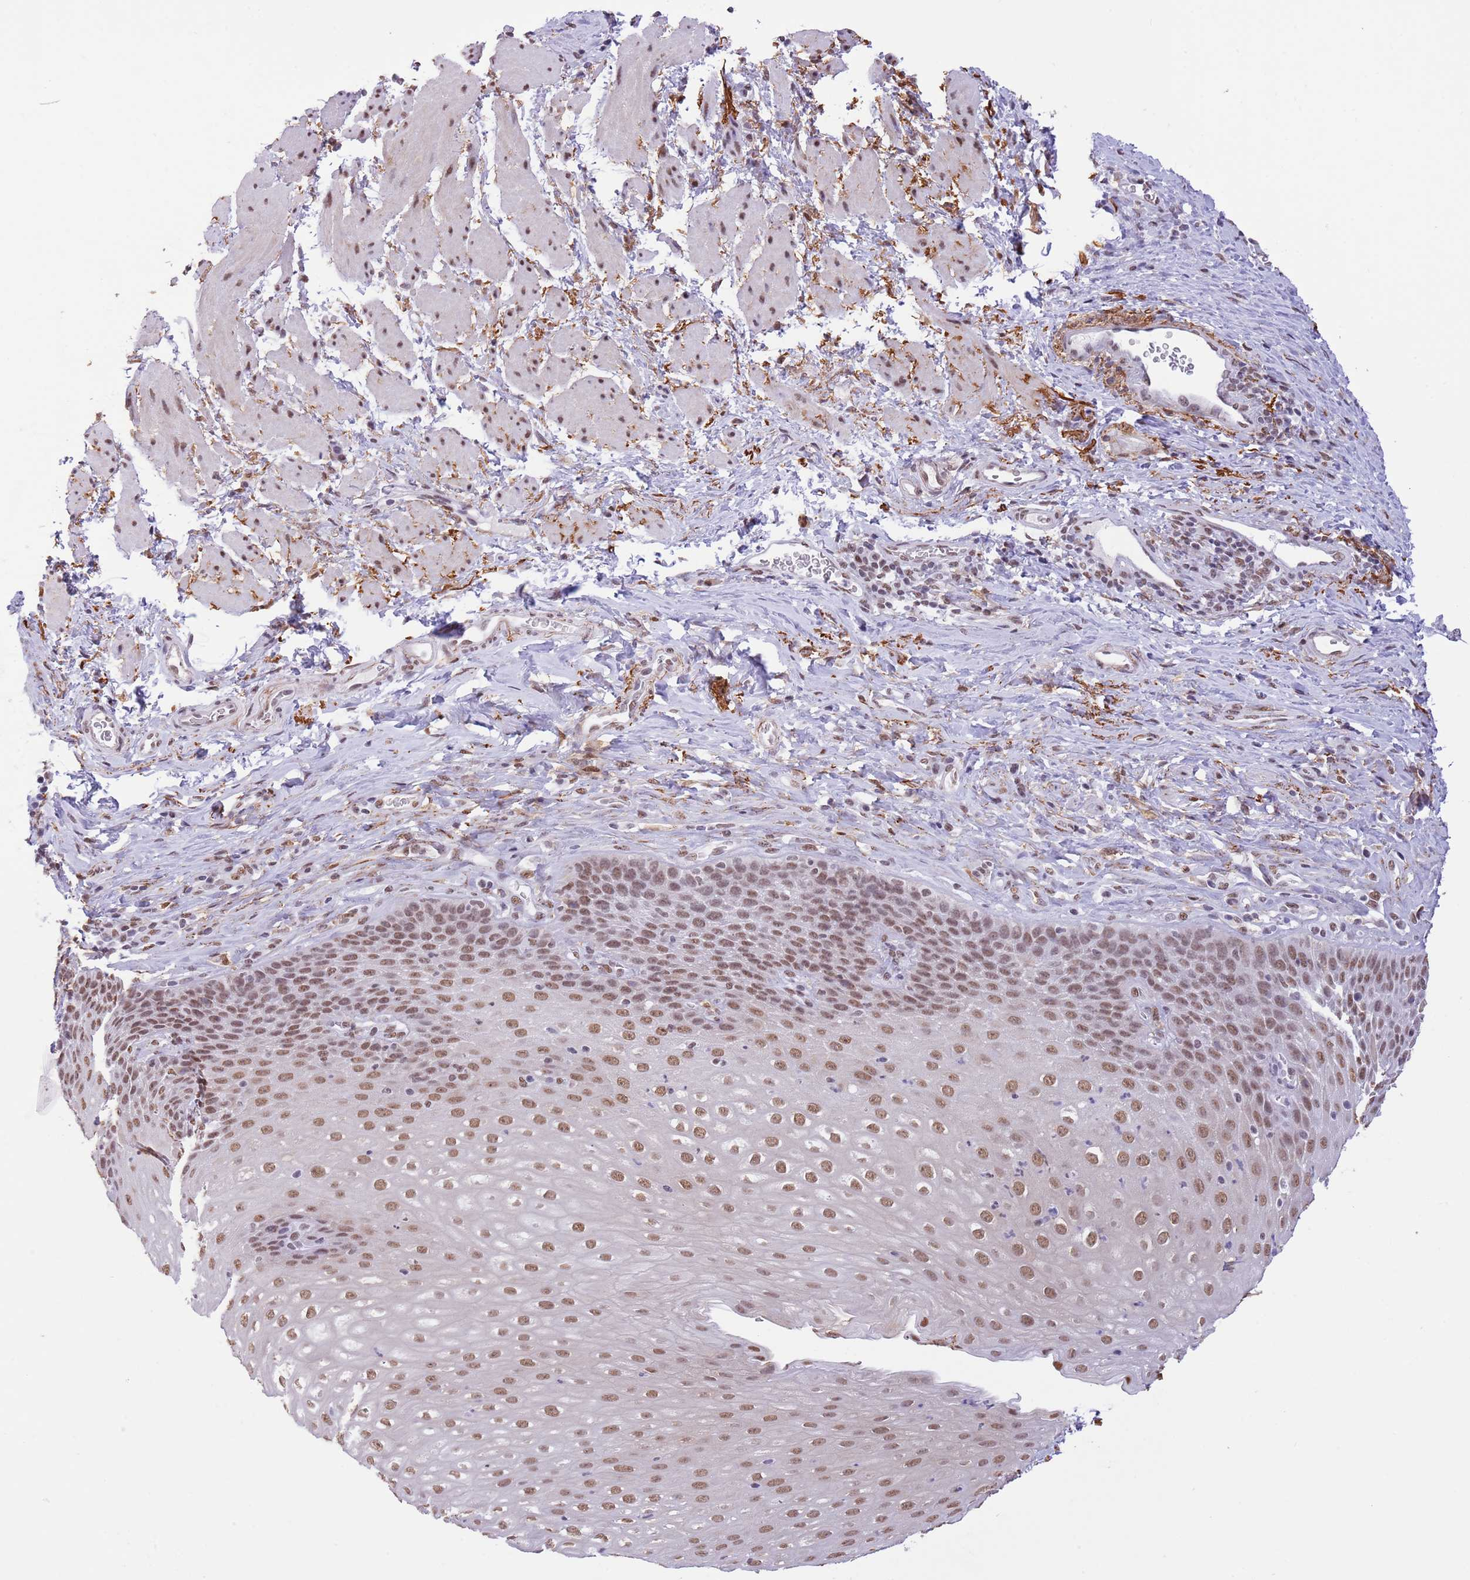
{"staining": {"intensity": "moderate", "quantity": ">75%", "location": "nuclear"}, "tissue": "esophagus", "cell_type": "Squamous epithelial cells", "image_type": "normal", "snomed": [{"axis": "morphology", "description": "Normal tissue, NOS"}, {"axis": "topography", "description": "Esophagus"}], "caption": "Immunohistochemistry (IHC) (DAB (3,3'-diaminobenzidine)) staining of benign esophagus reveals moderate nuclear protein staining in about >75% of squamous epithelial cells. (DAB (3,3'-diaminobenzidine) = brown stain, brightfield microscopy at high magnification).", "gene": "TRIM32", "patient": {"sex": "female", "age": 61}}